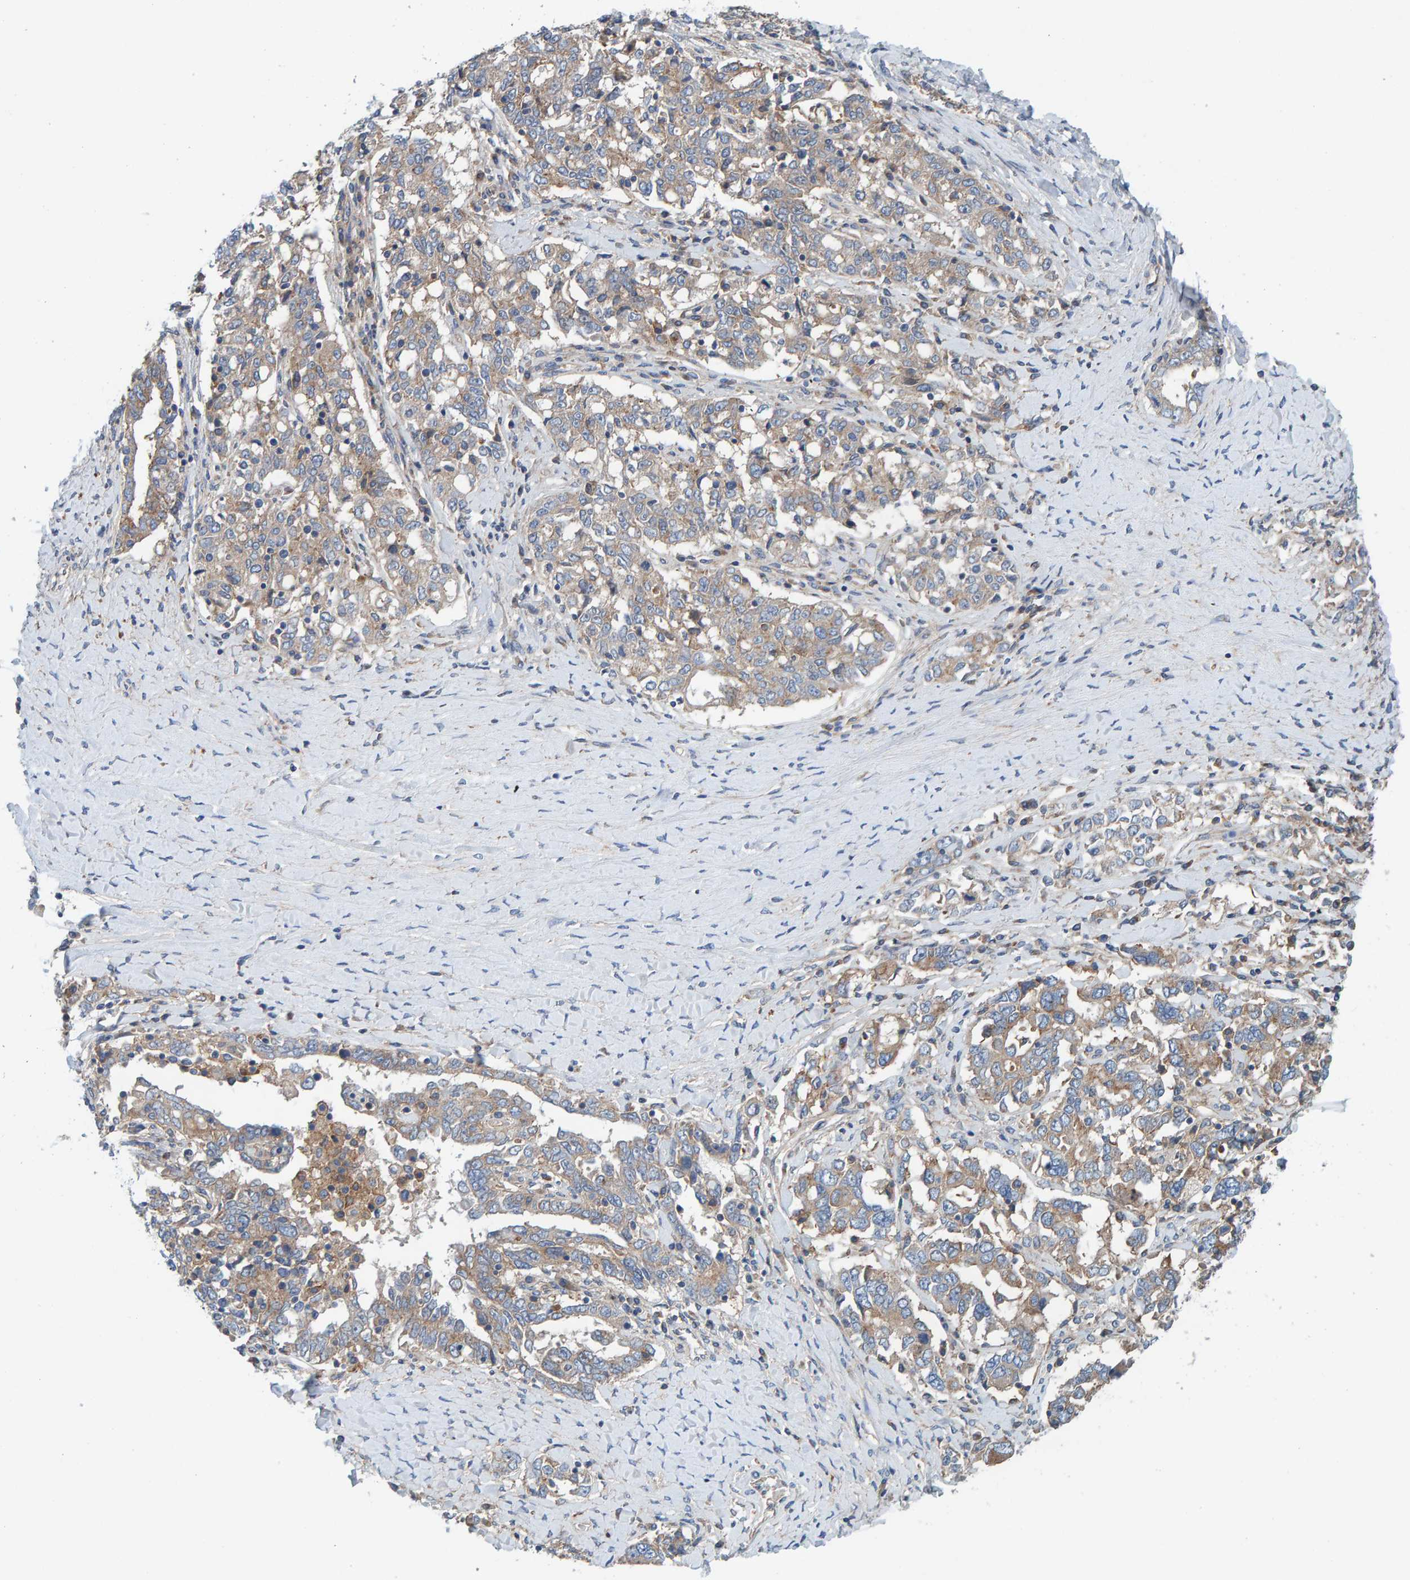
{"staining": {"intensity": "weak", "quantity": ">75%", "location": "cytoplasmic/membranous"}, "tissue": "ovarian cancer", "cell_type": "Tumor cells", "image_type": "cancer", "snomed": [{"axis": "morphology", "description": "Carcinoma, endometroid"}, {"axis": "topography", "description": "Ovary"}], "caption": "Weak cytoplasmic/membranous expression for a protein is present in approximately >75% of tumor cells of ovarian cancer using immunohistochemistry (IHC).", "gene": "MKLN1", "patient": {"sex": "female", "age": 62}}